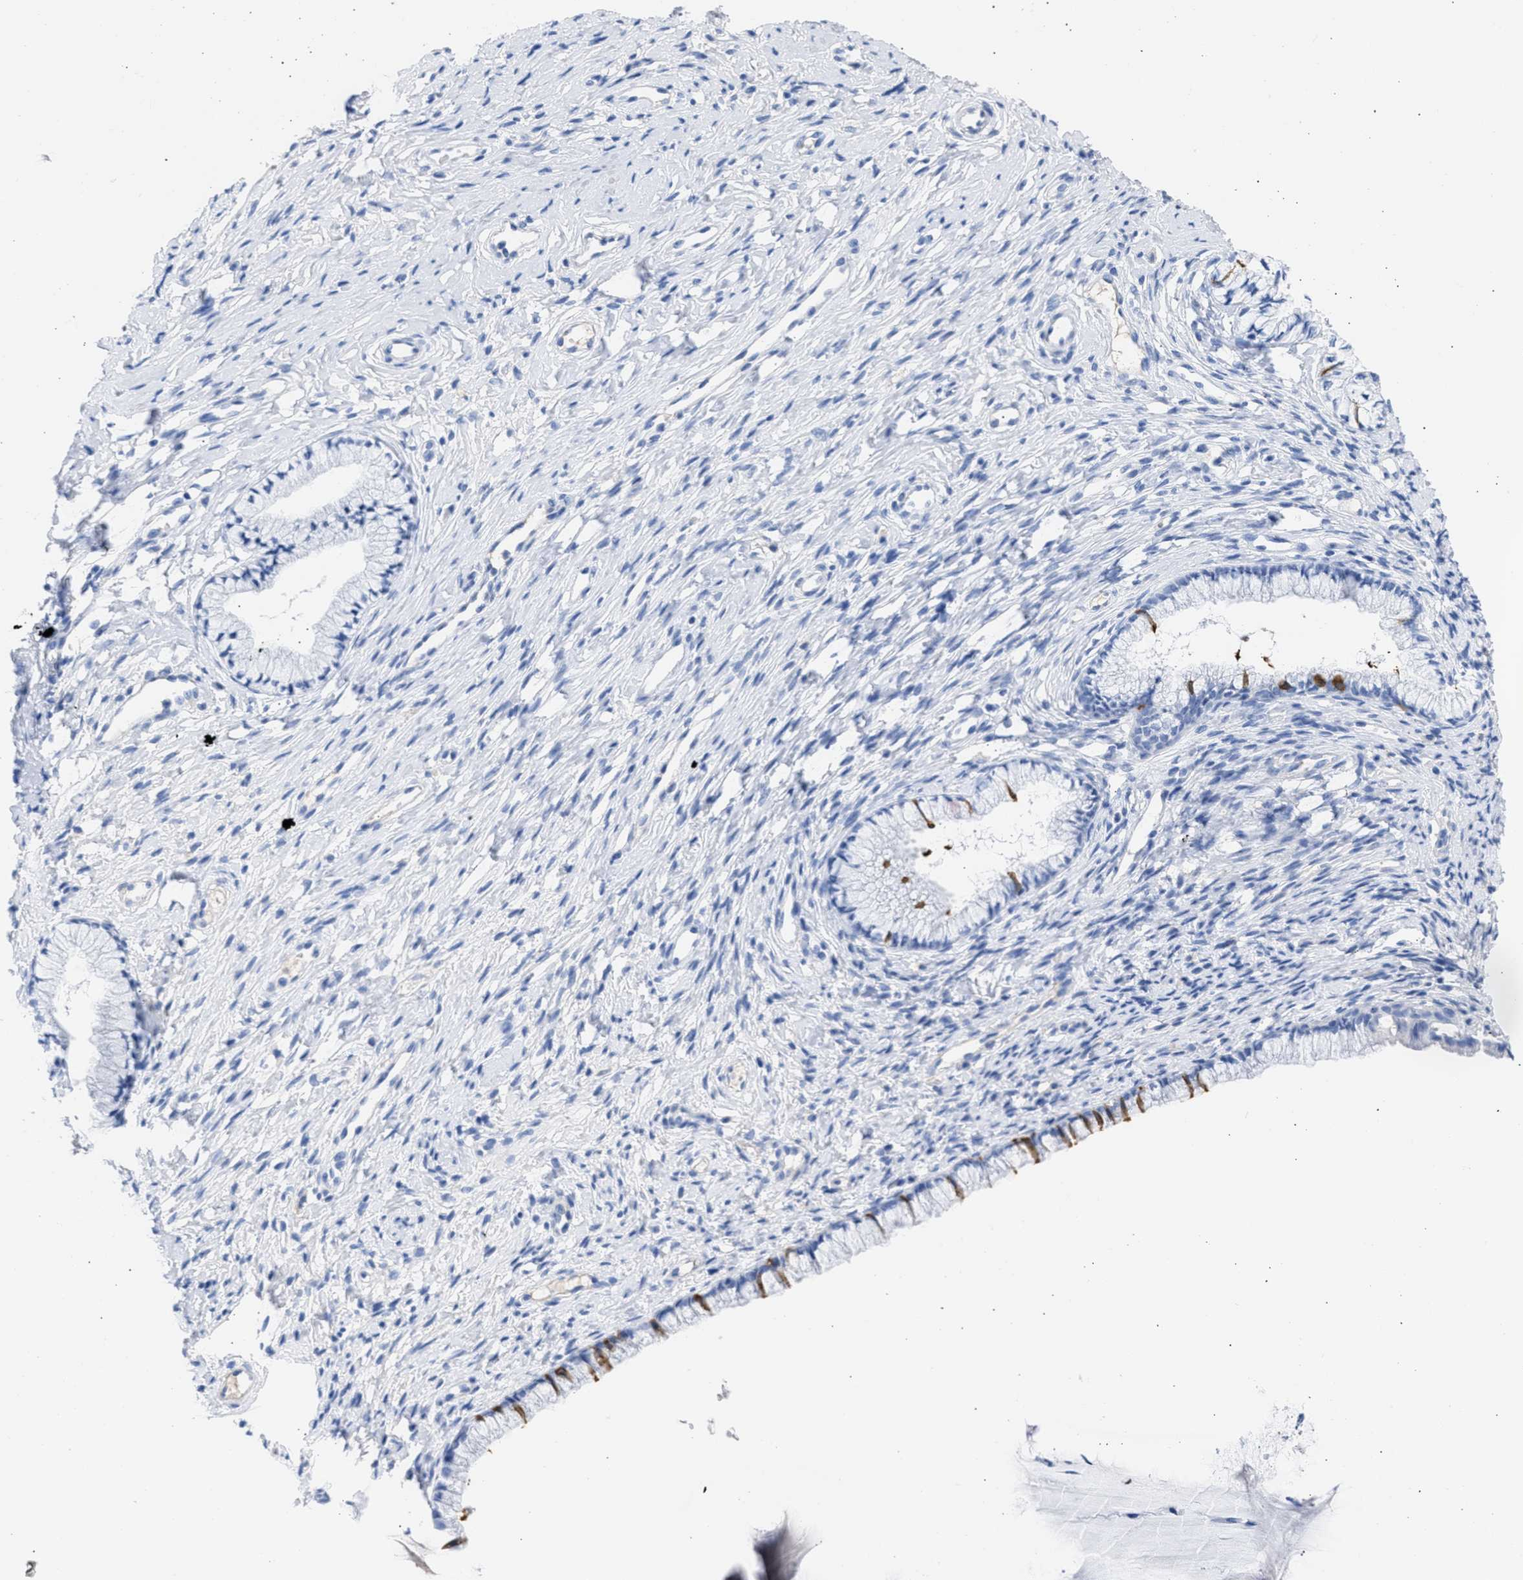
{"staining": {"intensity": "moderate", "quantity": "<25%", "location": "cytoplasmic/membranous"}, "tissue": "cervix", "cell_type": "Glandular cells", "image_type": "normal", "snomed": [{"axis": "morphology", "description": "Normal tissue, NOS"}, {"axis": "topography", "description": "Cervix"}], "caption": "Immunohistochemical staining of normal human cervix reveals <25% levels of moderate cytoplasmic/membranous protein positivity in approximately <25% of glandular cells.", "gene": "RSPH1", "patient": {"sex": "female", "age": 77}}